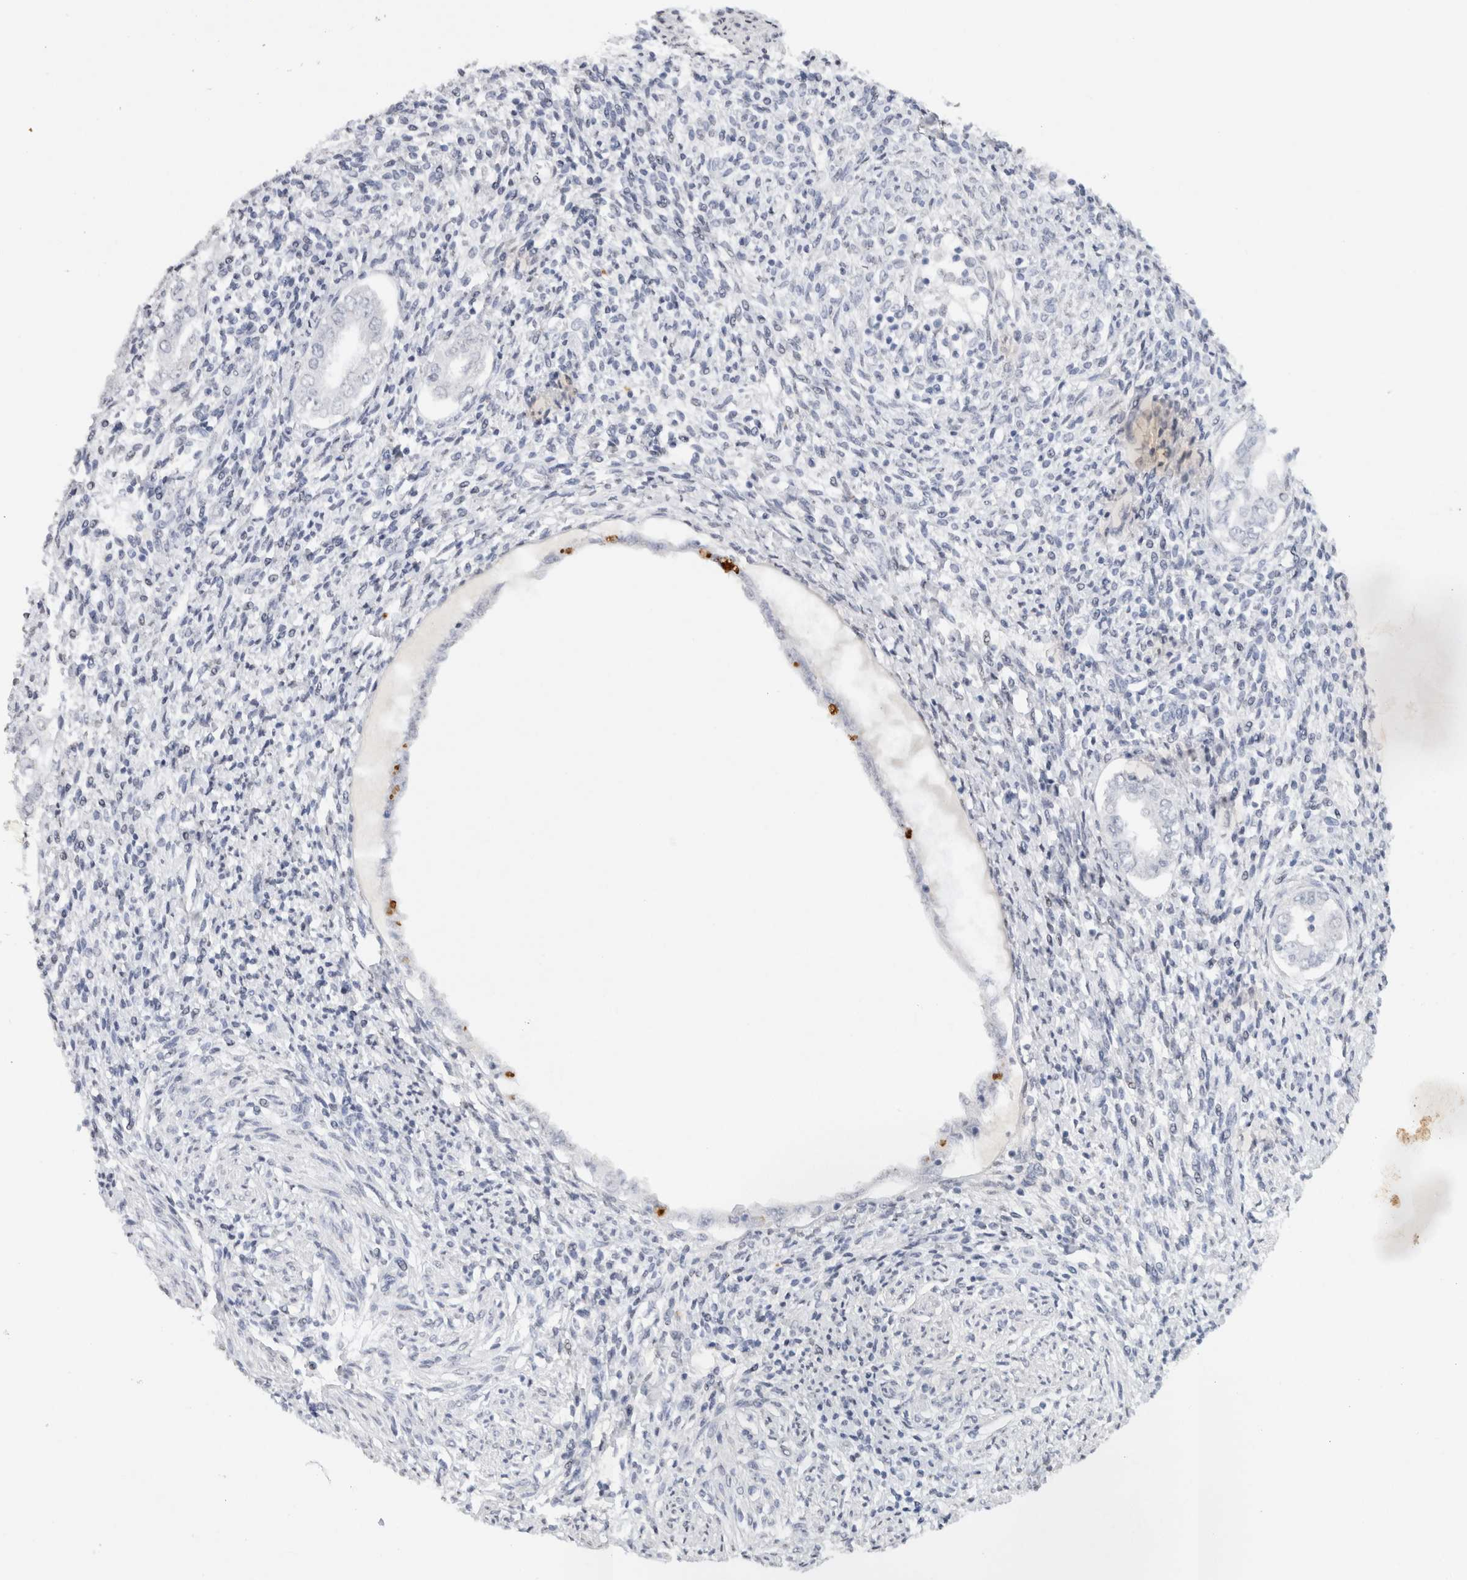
{"staining": {"intensity": "negative", "quantity": "none", "location": "none"}, "tissue": "endometrium", "cell_type": "Cells in endometrial stroma", "image_type": "normal", "snomed": [{"axis": "morphology", "description": "Normal tissue, NOS"}, {"axis": "topography", "description": "Endometrium"}], "caption": "Photomicrograph shows no significant protein staining in cells in endometrial stroma of benign endometrium.", "gene": "CNTN1", "patient": {"sex": "female", "age": 66}}